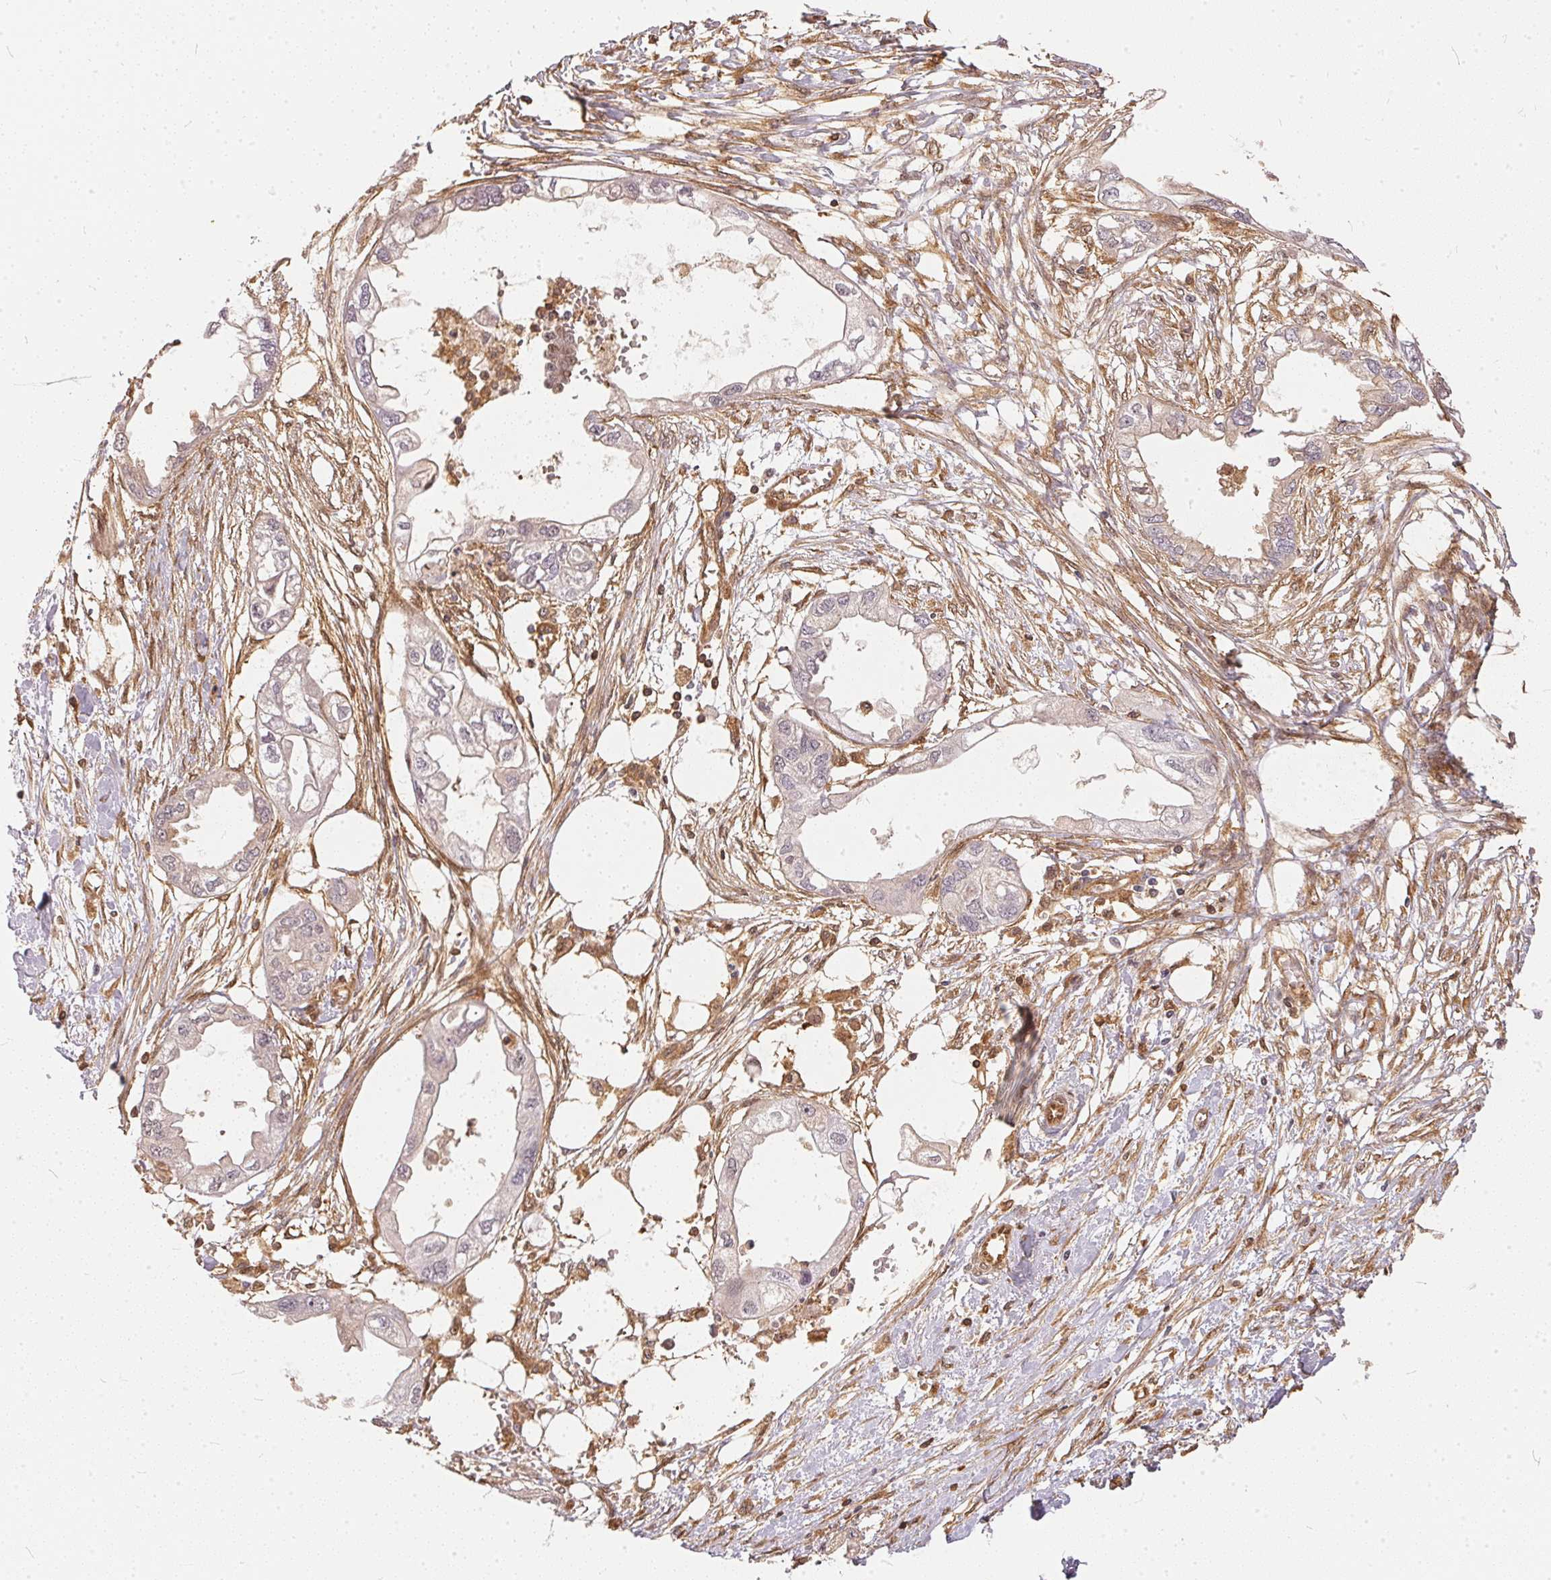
{"staining": {"intensity": "negative", "quantity": "none", "location": "none"}, "tissue": "endometrial cancer", "cell_type": "Tumor cells", "image_type": "cancer", "snomed": [{"axis": "morphology", "description": "Adenocarcinoma, NOS"}, {"axis": "morphology", "description": "Adenocarcinoma, metastatic, NOS"}, {"axis": "topography", "description": "Adipose tissue"}, {"axis": "topography", "description": "Endometrium"}], "caption": "Protein analysis of endometrial cancer displays no significant positivity in tumor cells. (IHC, brightfield microscopy, high magnification).", "gene": "BLMH", "patient": {"sex": "female", "age": 67}}